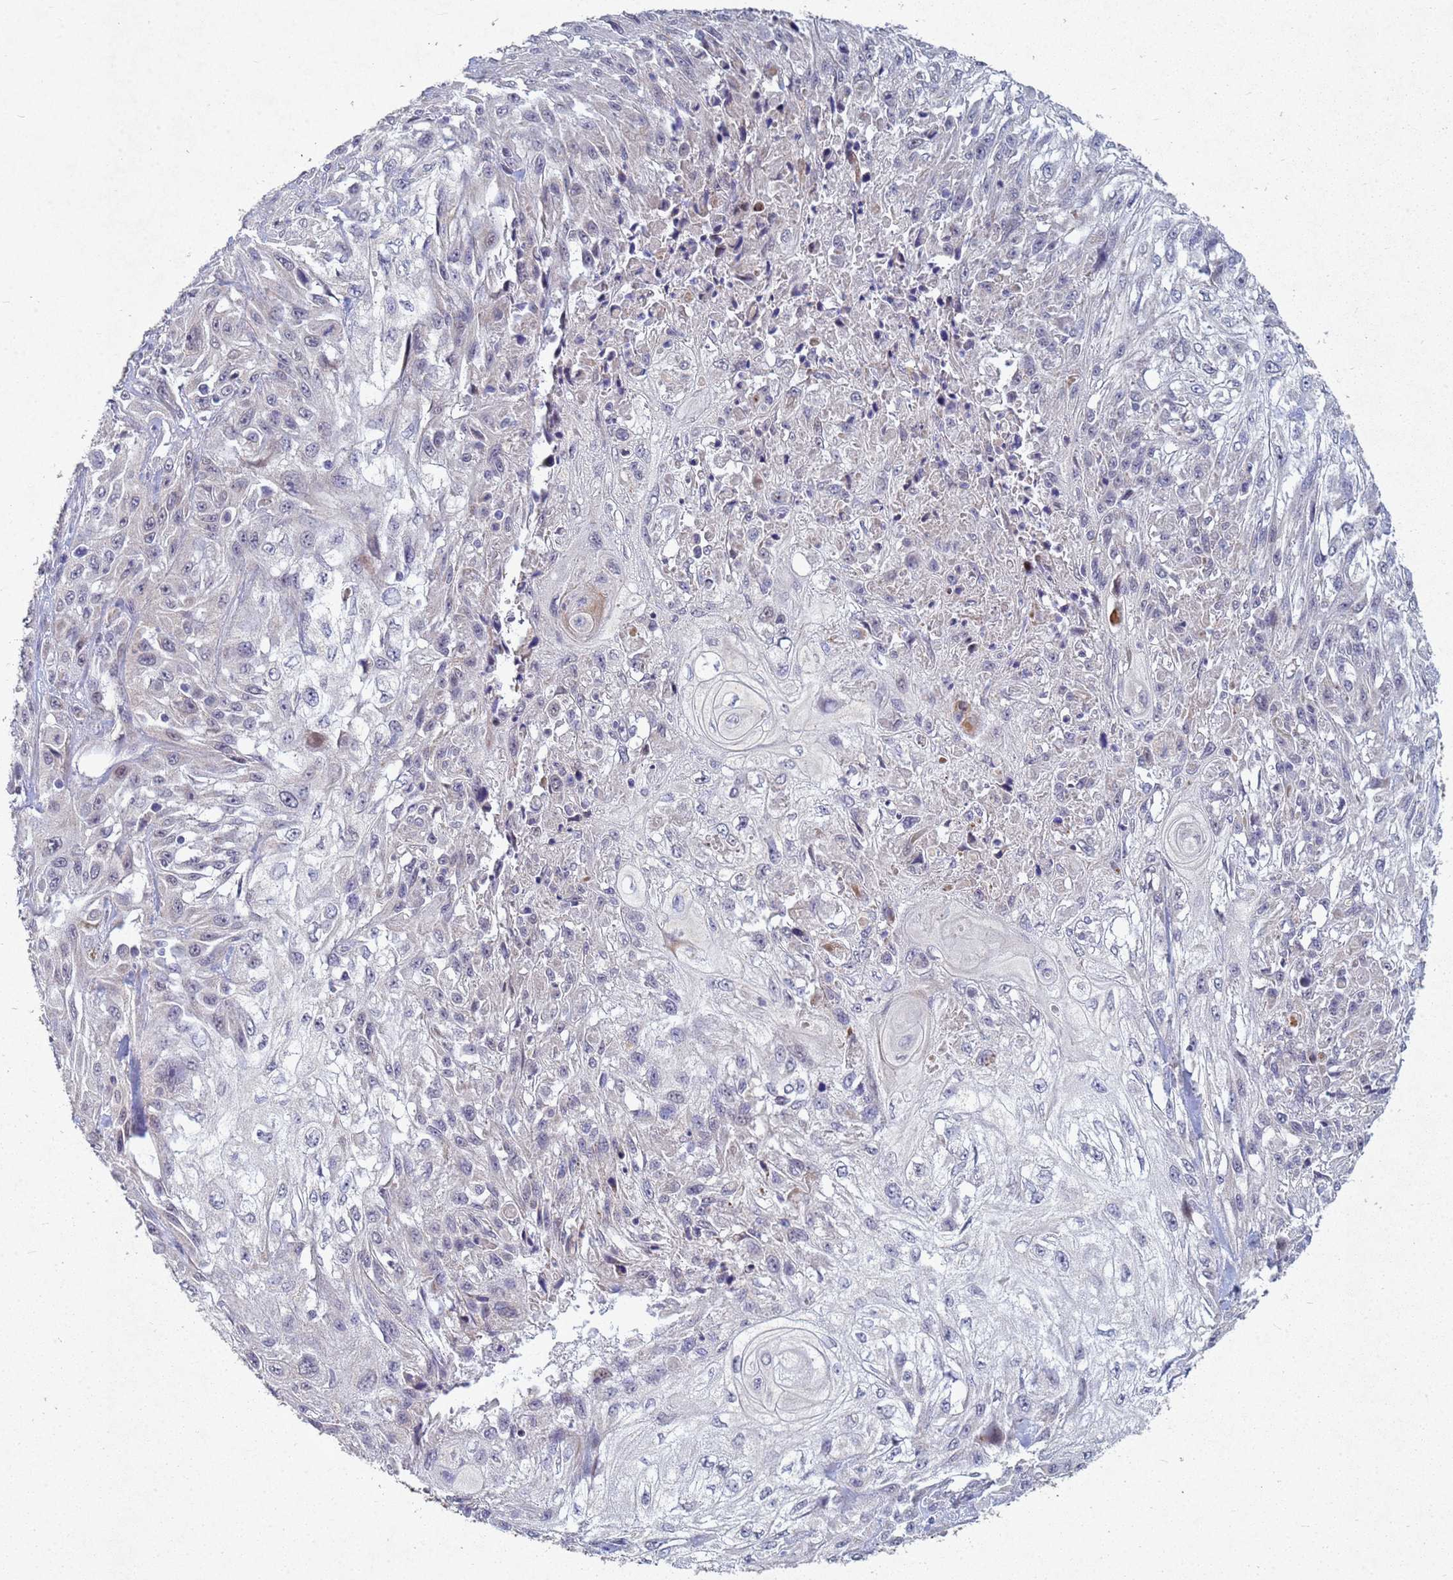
{"staining": {"intensity": "negative", "quantity": "none", "location": "none"}, "tissue": "skin cancer", "cell_type": "Tumor cells", "image_type": "cancer", "snomed": [{"axis": "morphology", "description": "Squamous cell carcinoma, NOS"}, {"axis": "morphology", "description": "Squamous cell carcinoma, metastatic, NOS"}, {"axis": "topography", "description": "Skin"}, {"axis": "topography", "description": "Lymph node"}], "caption": "High magnification brightfield microscopy of metastatic squamous cell carcinoma (skin) stained with DAB (3,3'-diaminobenzidine) (brown) and counterstained with hematoxylin (blue): tumor cells show no significant staining. (DAB (3,3'-diaminobenzidine) immunohistochemistry, high magnification).", "gene": "TNPO2", "patient": {"sex": "male", "age": 75}}